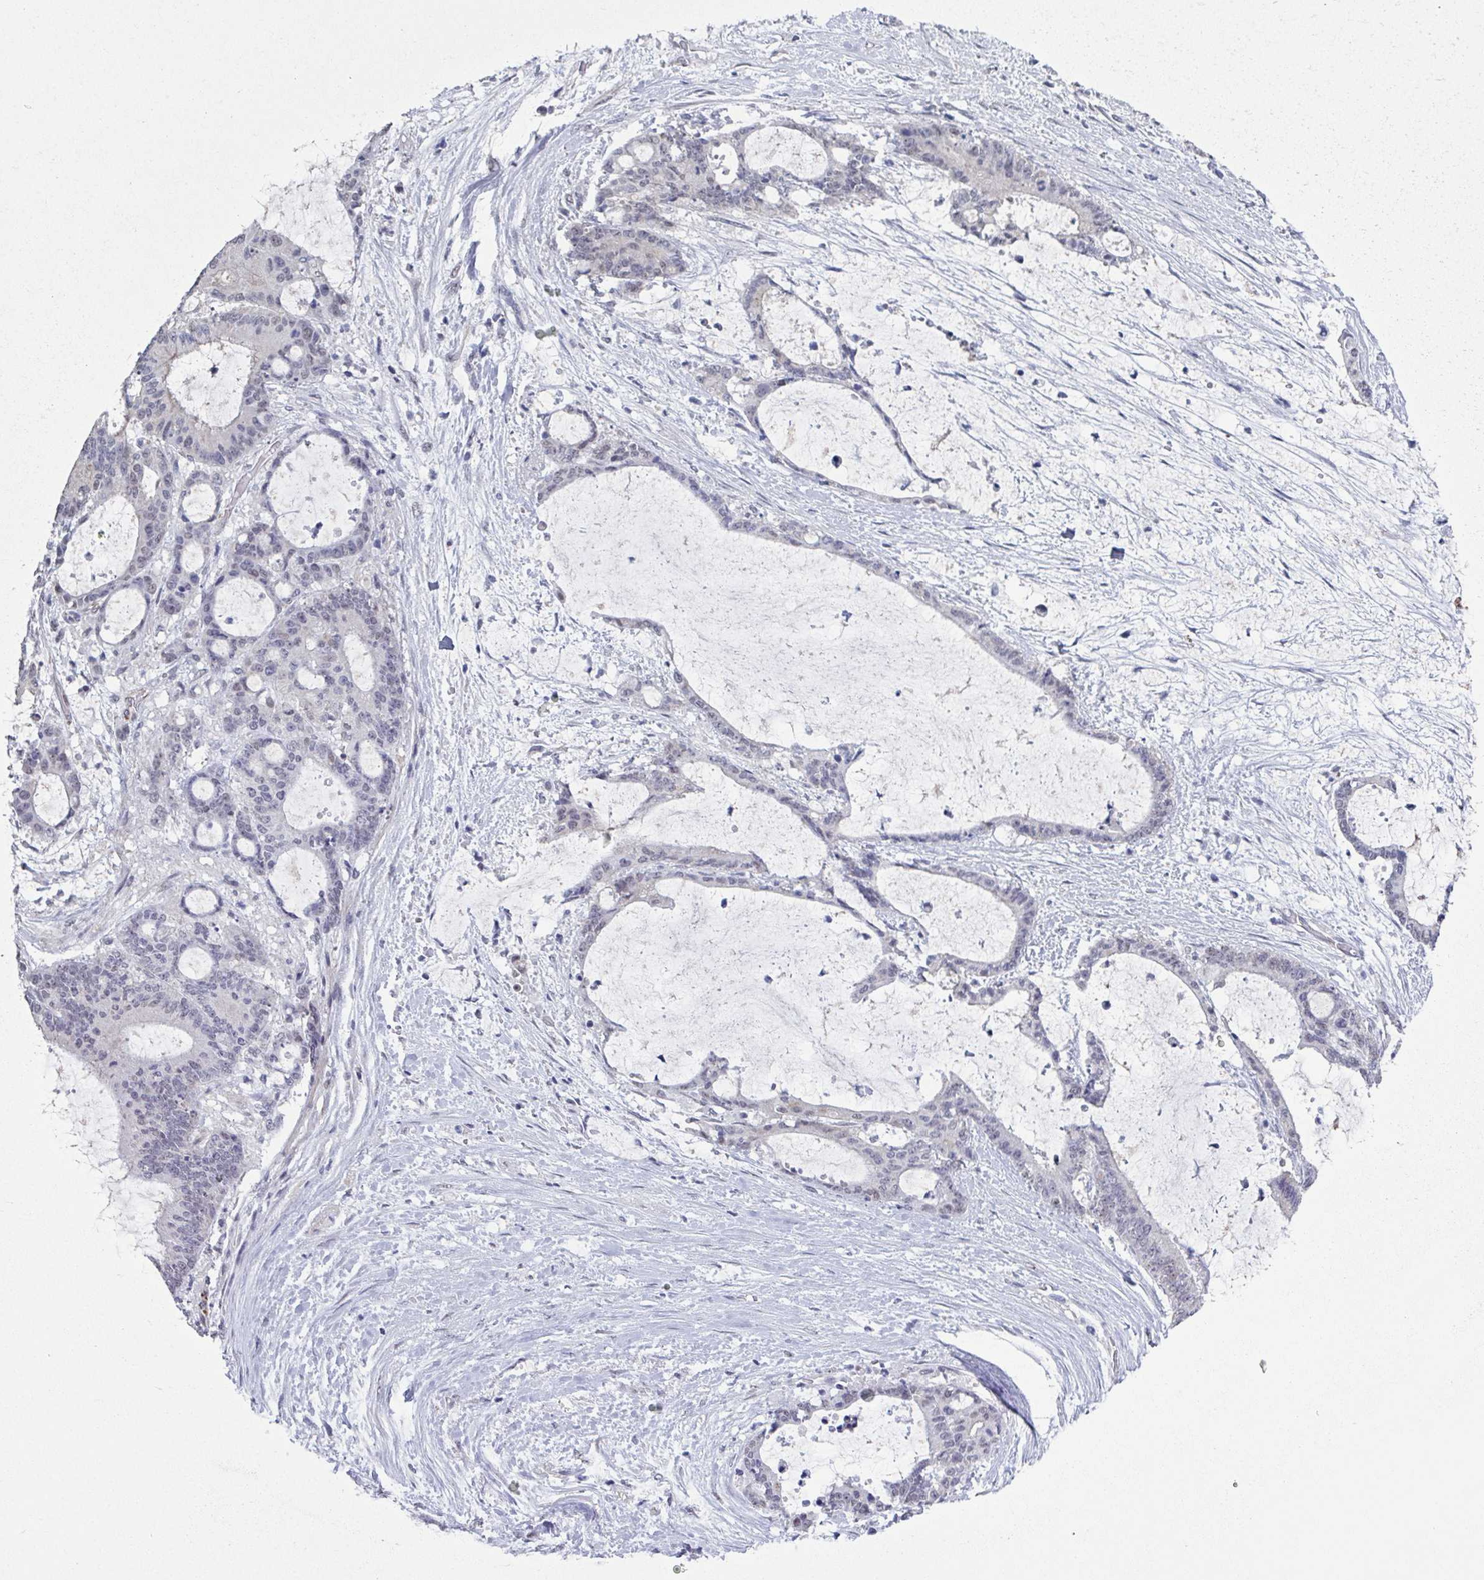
{"staining": {"intensity": "negative", "quantity": "none", "location": "none"}, "tissue": "liver cancer", "cell_type": "Tumor cells", "image_type": "cancer", "snomed": [{"axis": "morphology", "description": "Normal tissue, NOS"}, {"axis": "morphology", "description": "Cholangiocarcinoma"}, {"axis": "topography", "description": "Liver"}, {"axis": "topography", "description": "Peripheral nerve tissue"}], "caption": "Histopathology image shows no protein expression in tumor cells of liver cholangiocarcinoma tissue.", "gene": "TMEM92", "patient": {"sex": "female", "age": 73}}